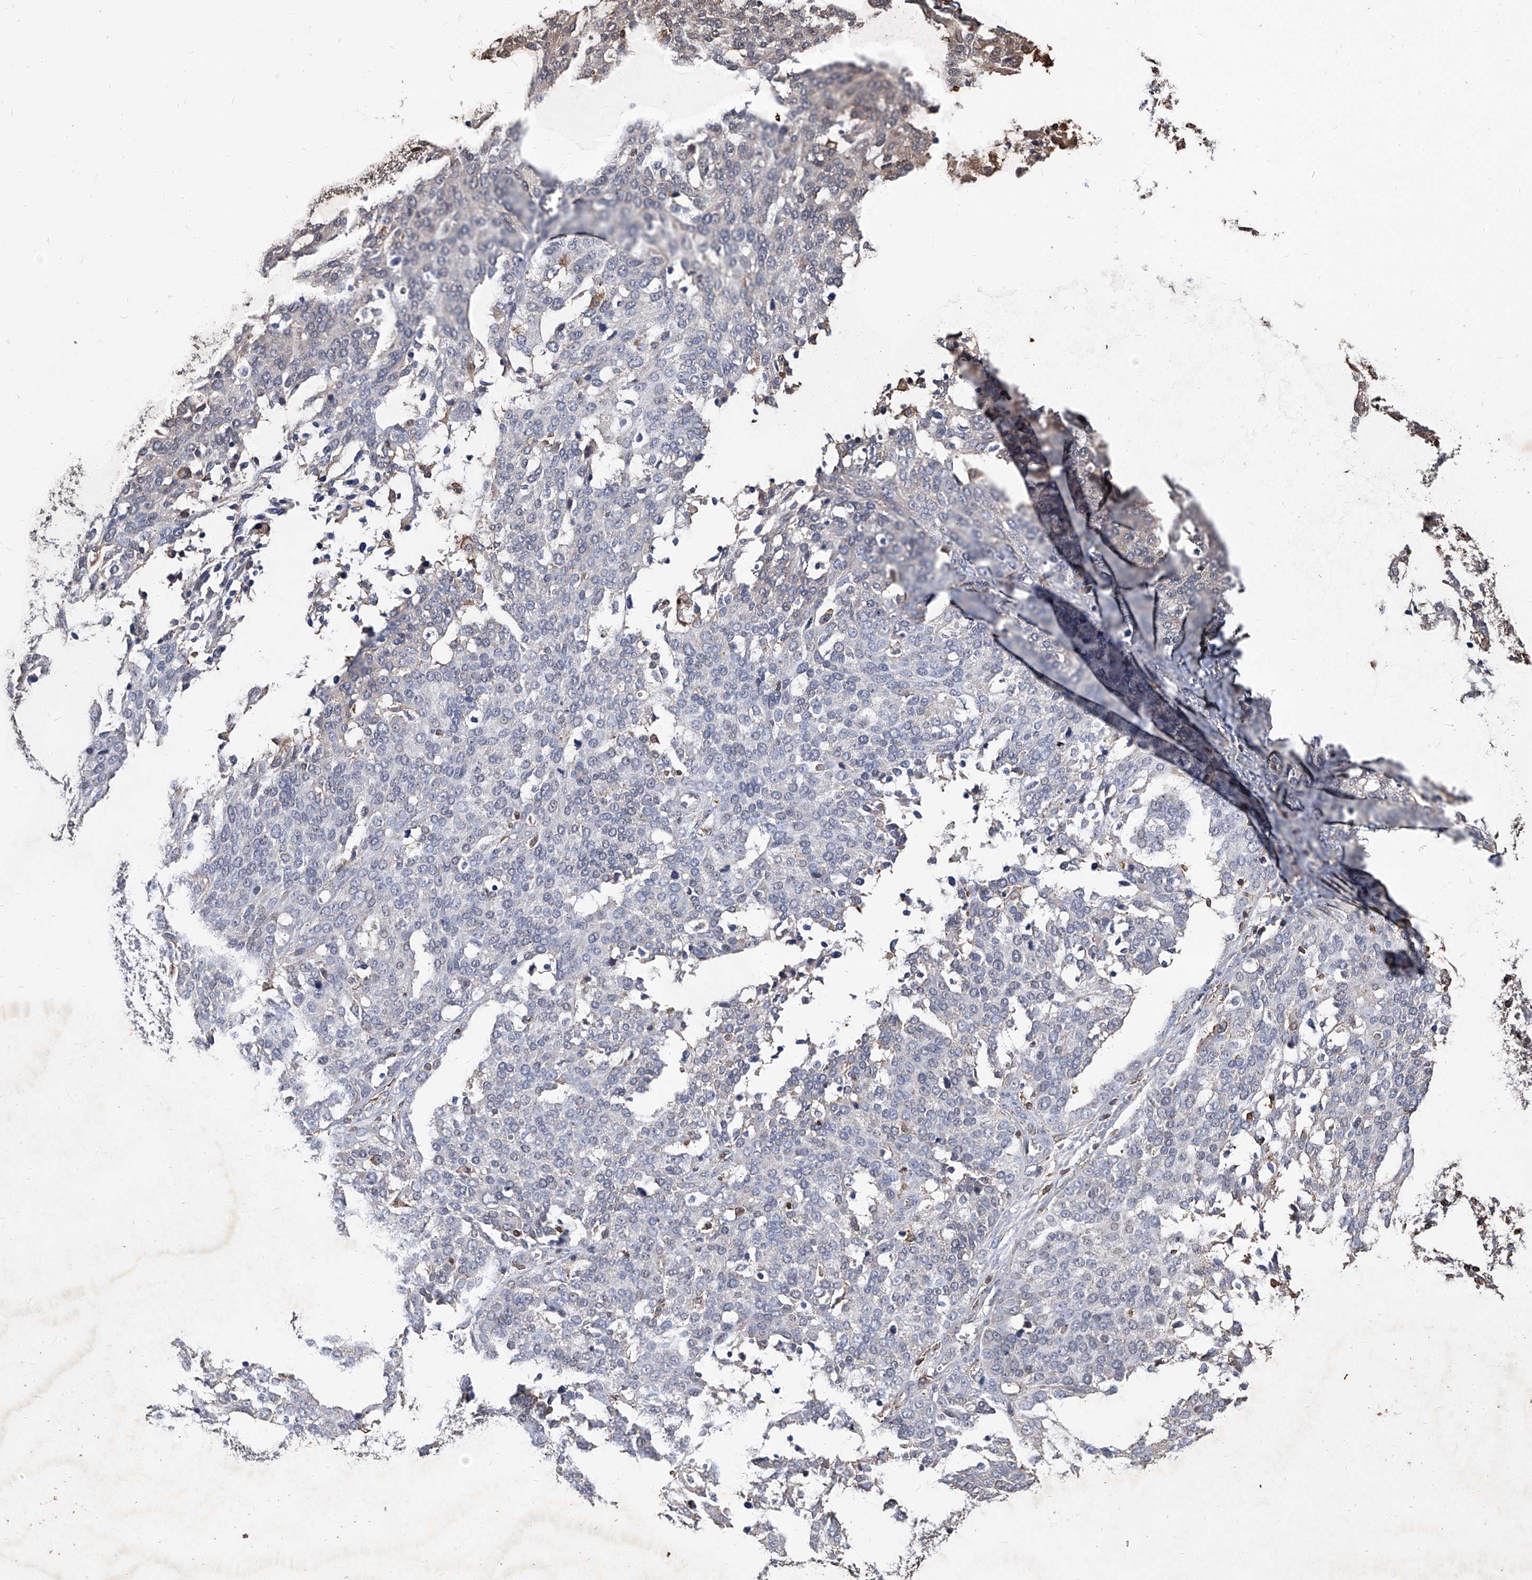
{"staining": {"intensity": "negative", "quantity": "none", "location": "none"}, "tissue": "ovarian cancer", "cell_type": "Tumor cells", "image_type": "cancer", "snomed": [{"axis": "morphology", "description": "Cystadenocarcinoma, serous, NOS"}, {"axis": "topography", "description": "Ovary"}], "caption": "Immunohistochemistry histopathology image of human ovarian cancer (serous cystadenocarcinoma) stained for a protein (brown), which displays no expression in tumor cells. Brightfield microscopy of IHC stained with DAB (brown) and hematoxylin (blue), captured at high magnification.", "gene": "GPT", "patient": {"sex": "female", "age": 44}}